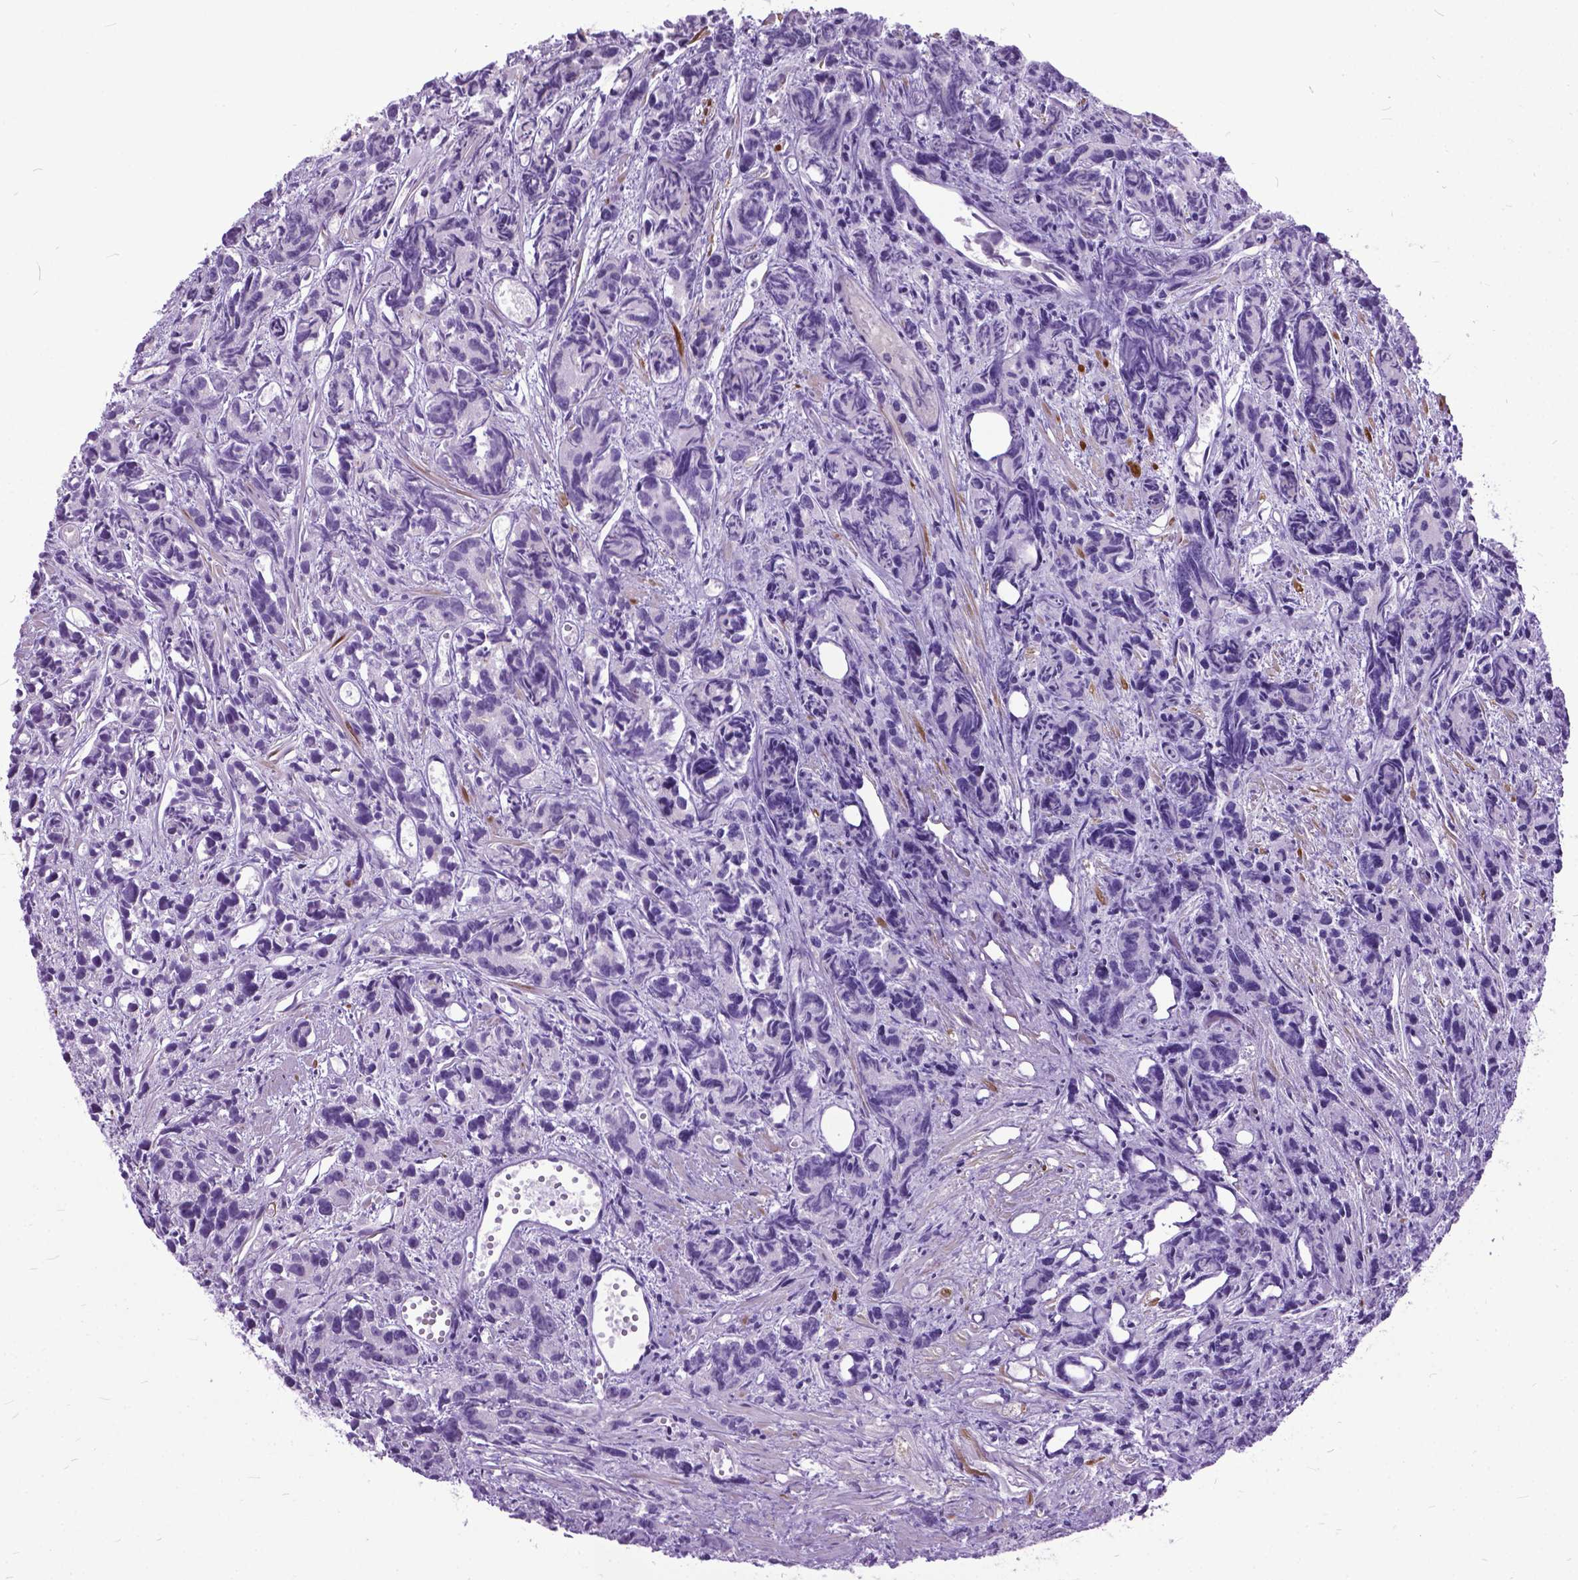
{"staining": {"intensity": "negative", "quantity": "none", "location": "none"}, "tissue": "prostate cancer", "cell_type": "Tumor cells", "image_type": "cancer", "snomed": [{"axis": "morphology", "description": "Adenocarcinoma, High grade"}, {"axis": "topography", "description": "Prostate"}], "caption": "Immunohistochemical staining of prostate cancer demonstrates no significant expression in tumor cells. The staining was performed using DAB (3,3'-diaminobenzidine) to visualize the protein expression in brown, while the nuclei were stained in blue with hematoxylin (Magnification: 20x).", "gene": "MARCHF10", "patient": {"sex": "male", "age": 77}}